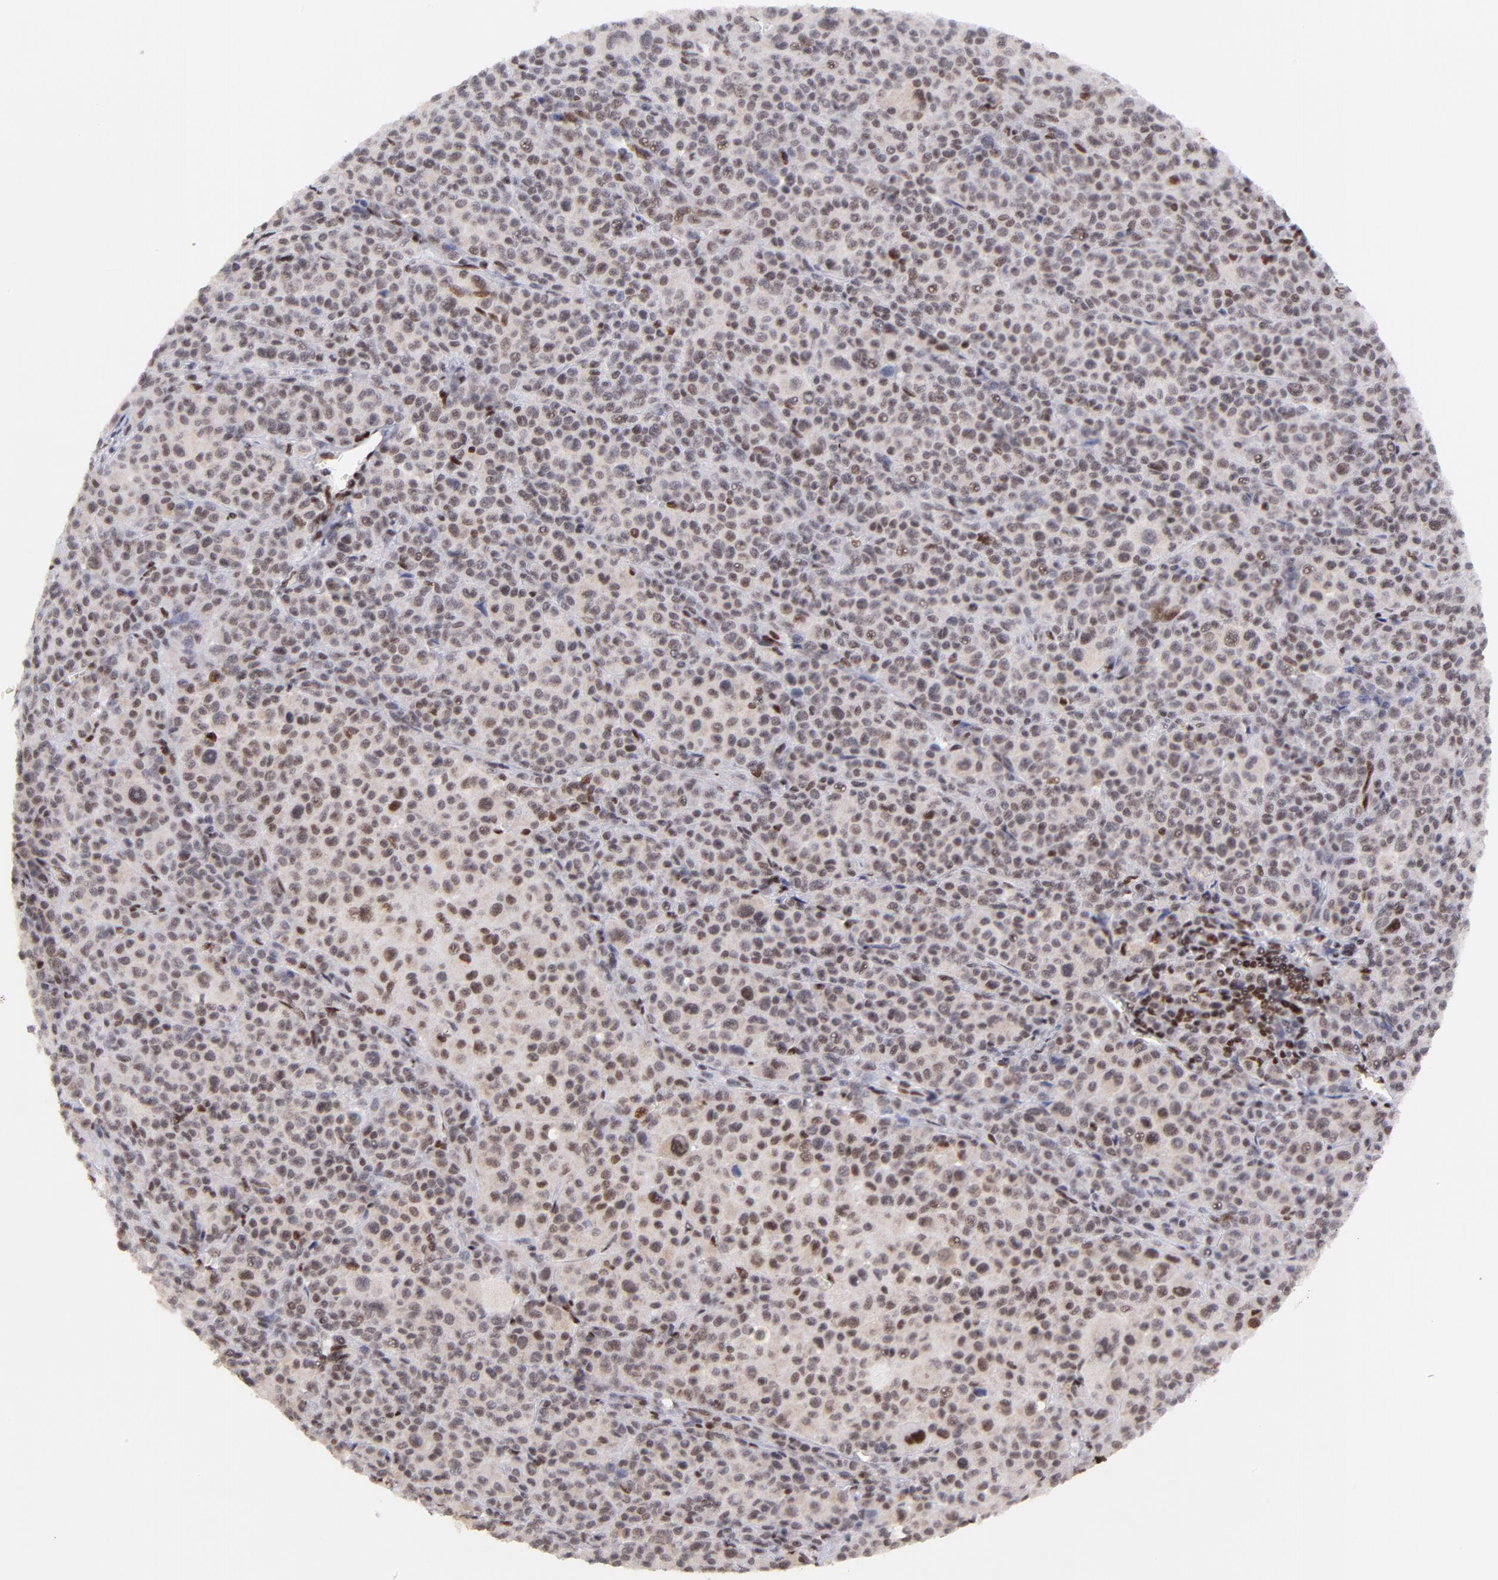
{"staining": {"intensity": "moderate", "quantity": ">75%", "location": "nuclear"}, "tissue": "melanoma", "cell_type": "Tumor cells", "image_type": "cancer", "snomed": [{"axis": "morphology", "description": "Malignant melanoma, Metastatic site"}, {"axis": "topography", "description": "Skin"}], "caption": "A high-resolution image shows immunohistochemistry (IHC) staining of melanoma, which displays moderate nuclear staining in about >75% of tumor cells.", "gene": "MIDEAS", "patient": {"sex": "female", "age": 74}}